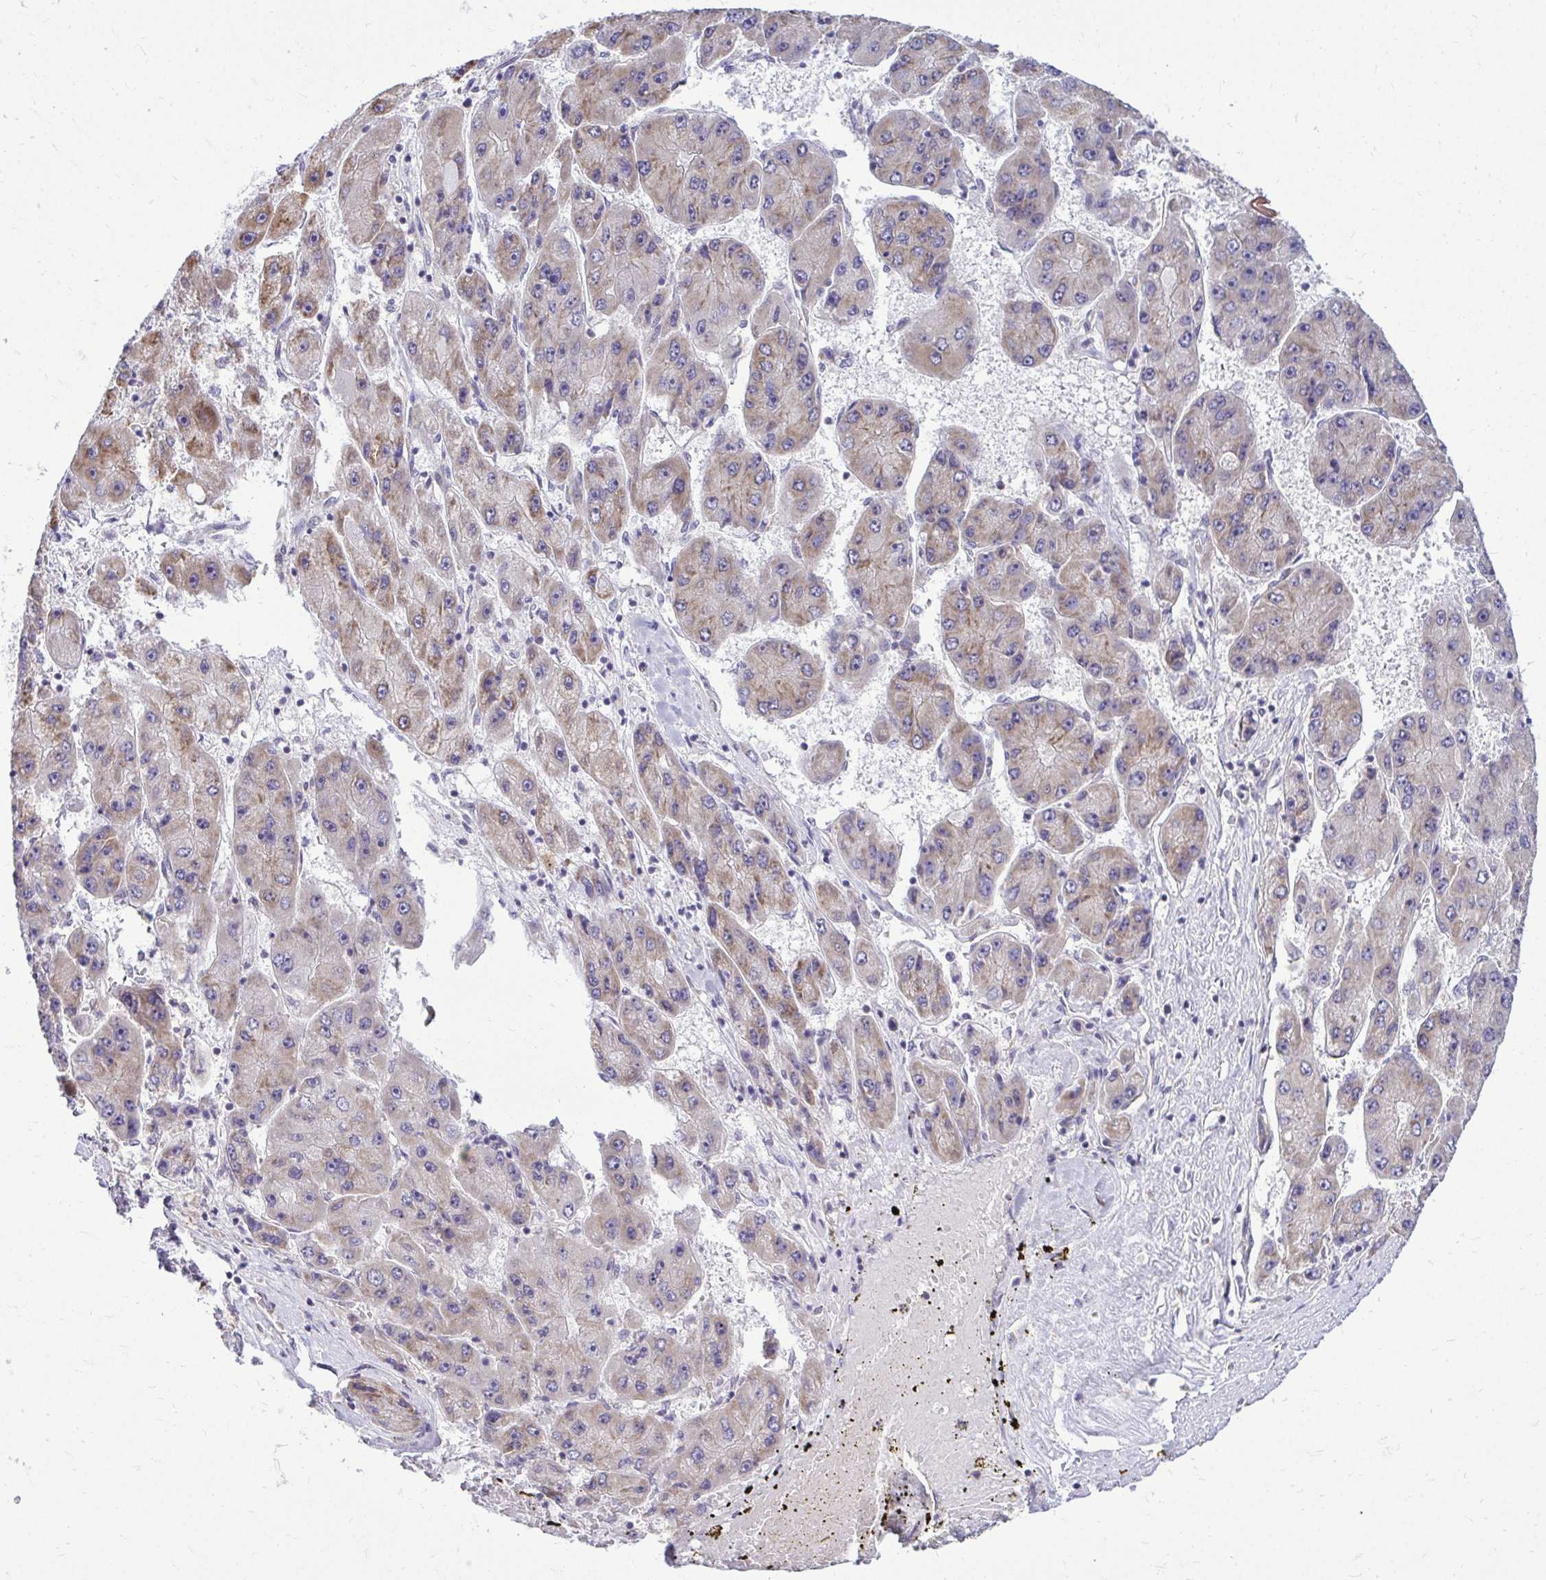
{"staining": {"intensity": "moderate", "quantity": "25%-75%", "location": "cytoplasmic/membranous"}, "tissue": "liver cancer", "cell_type": "Tumor cells", "image_type": "cancer", "snomed": [{"axis": "morphology", "description": "Carcinoma, Hepatocellular, NOS"}, {"axis": "topography", "description": "Liver"}], "caption": "This is an image of immunohistochemistry staining of liver cancer (hepatocellular carcinoma), which shows moderate staining in the cytoplasmic/membranous of tumor cells.", "gene": "FMR1", "patient": {"sex": "female", "age": 61}}